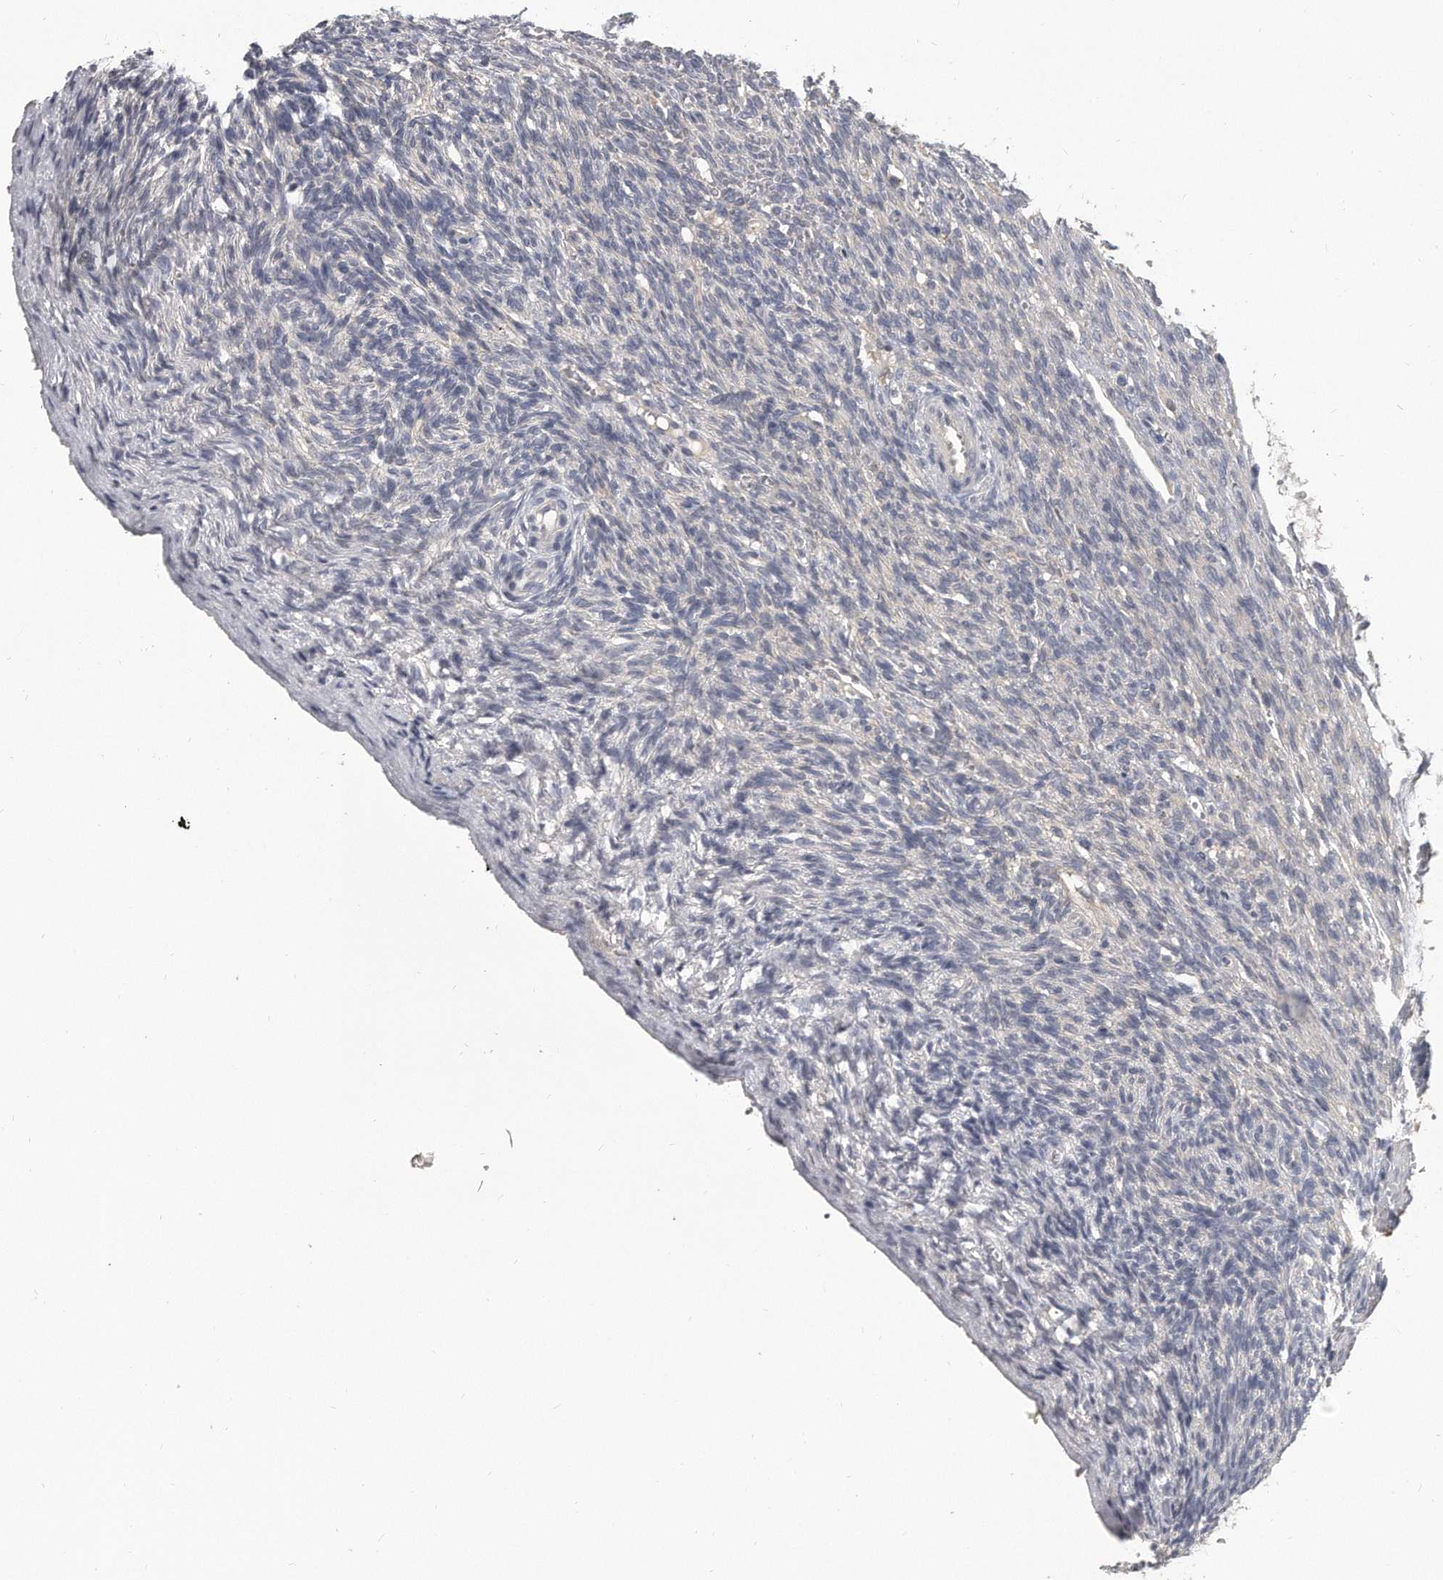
{"staining": {"intensity": "negative", "quantity": "none", "location": "none"}, "tissue": "ovary", "cell_type": "Ovarian stroma cells", "image_type": "normal", "snomed": [{"axis": "morphology", "description": "Normal tissue, NOS"}, {"axis": "topography", "description": "Ovary"}], "caption": "Immunohistochemical staining of normal human ovary exhibits no significant positivity in ovarian stroma cells.", "gene": "KLHL7", "patient": {"sex": "female", "age": 34}}